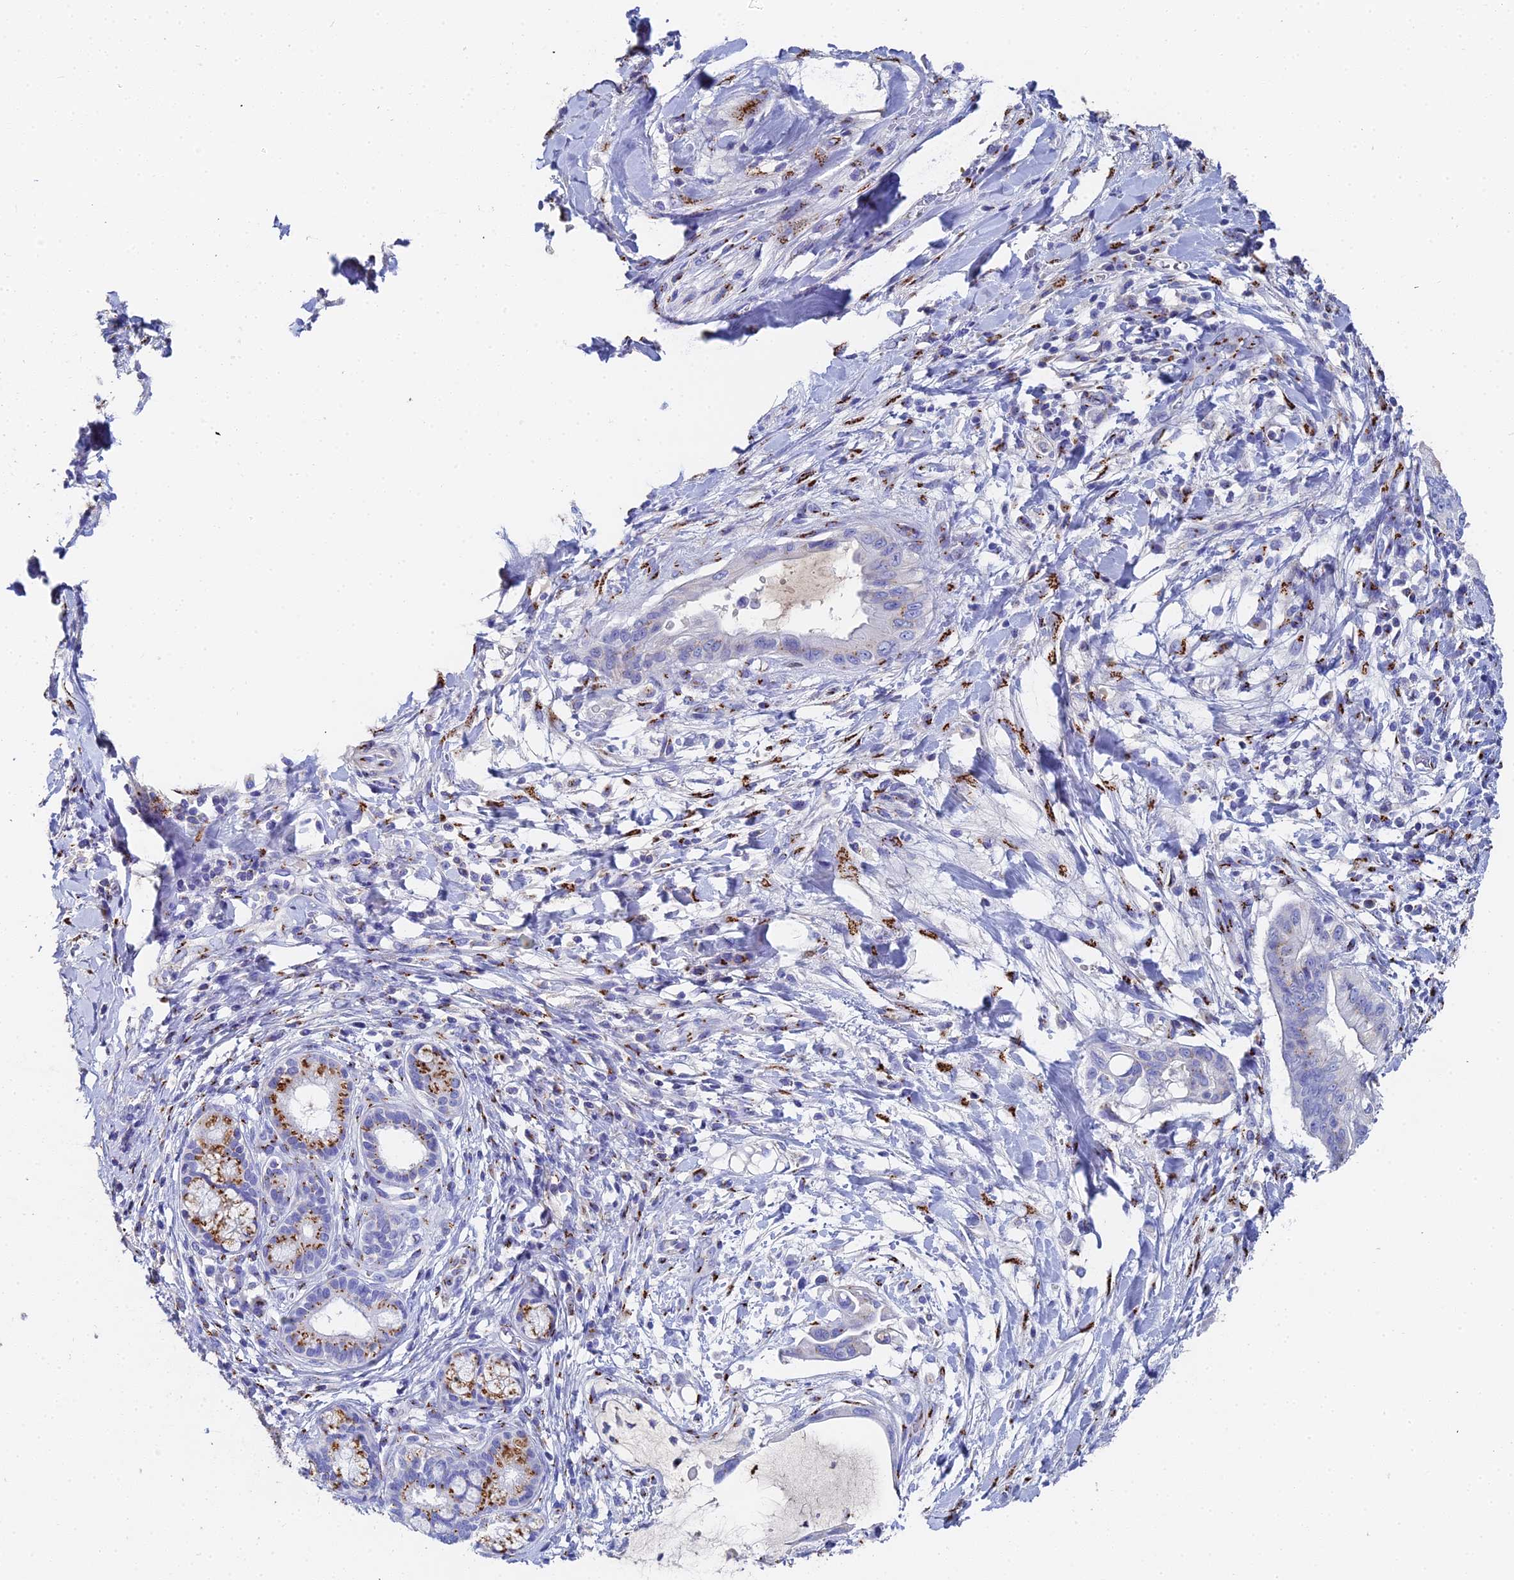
{"staining": {"intensity": "negative", "quantity": "none", "location": "none"}, "tissue": "pancreatic cancer", "cell_type": "Tumor cells", "image_type": "cancer", "snomed": [{"axis": "morphology", "description": "Adenocarcinoma, NOS"}, {"axis": "topography", "description": "Pancreas"}], "caption": "Pancreatic cancer (adenocarcinoma) was stained to show a protein in brown. There is no significant staining in tumor cells.", "gene": "ENSG00000268674", "patient": {"sex": "male", "age": 48}}